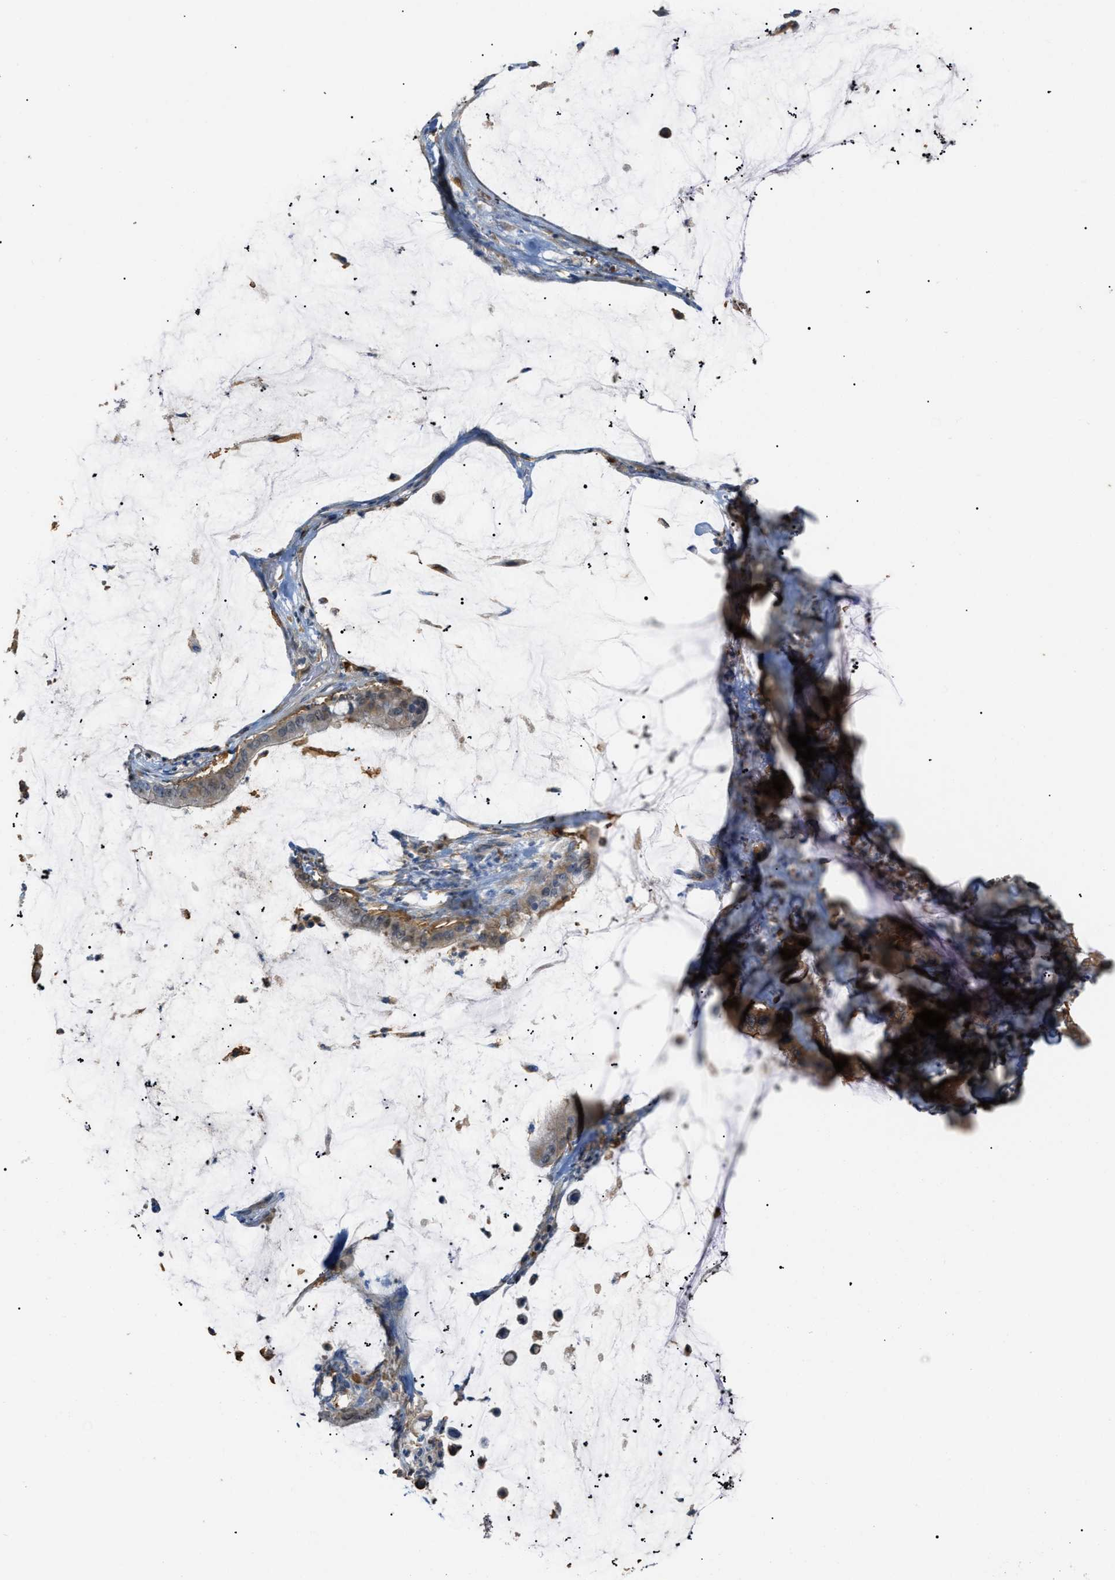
{"staining": {"intensity": "moderate", "quantity": ">75%", "location": "cytoplasmic/membranous"}, "tissue": "pancreatic cancer", "cell_type": "Tumor cells", "image_type": "cancer", "snomed": [{"axis": "morphology", "description": "Adenocarcinoma, NOS"}, {"axis": "topography", "description": "Pancreas"}], "caption": "Immunohistochemical staining of pancreatic cancer demonstrates medium levels of moderate cytoplasmic/membranous protein expression in approximately >75% of tumor cells.", "gene": "GCN1", "patient": {"sex": "male", "age": 41}}